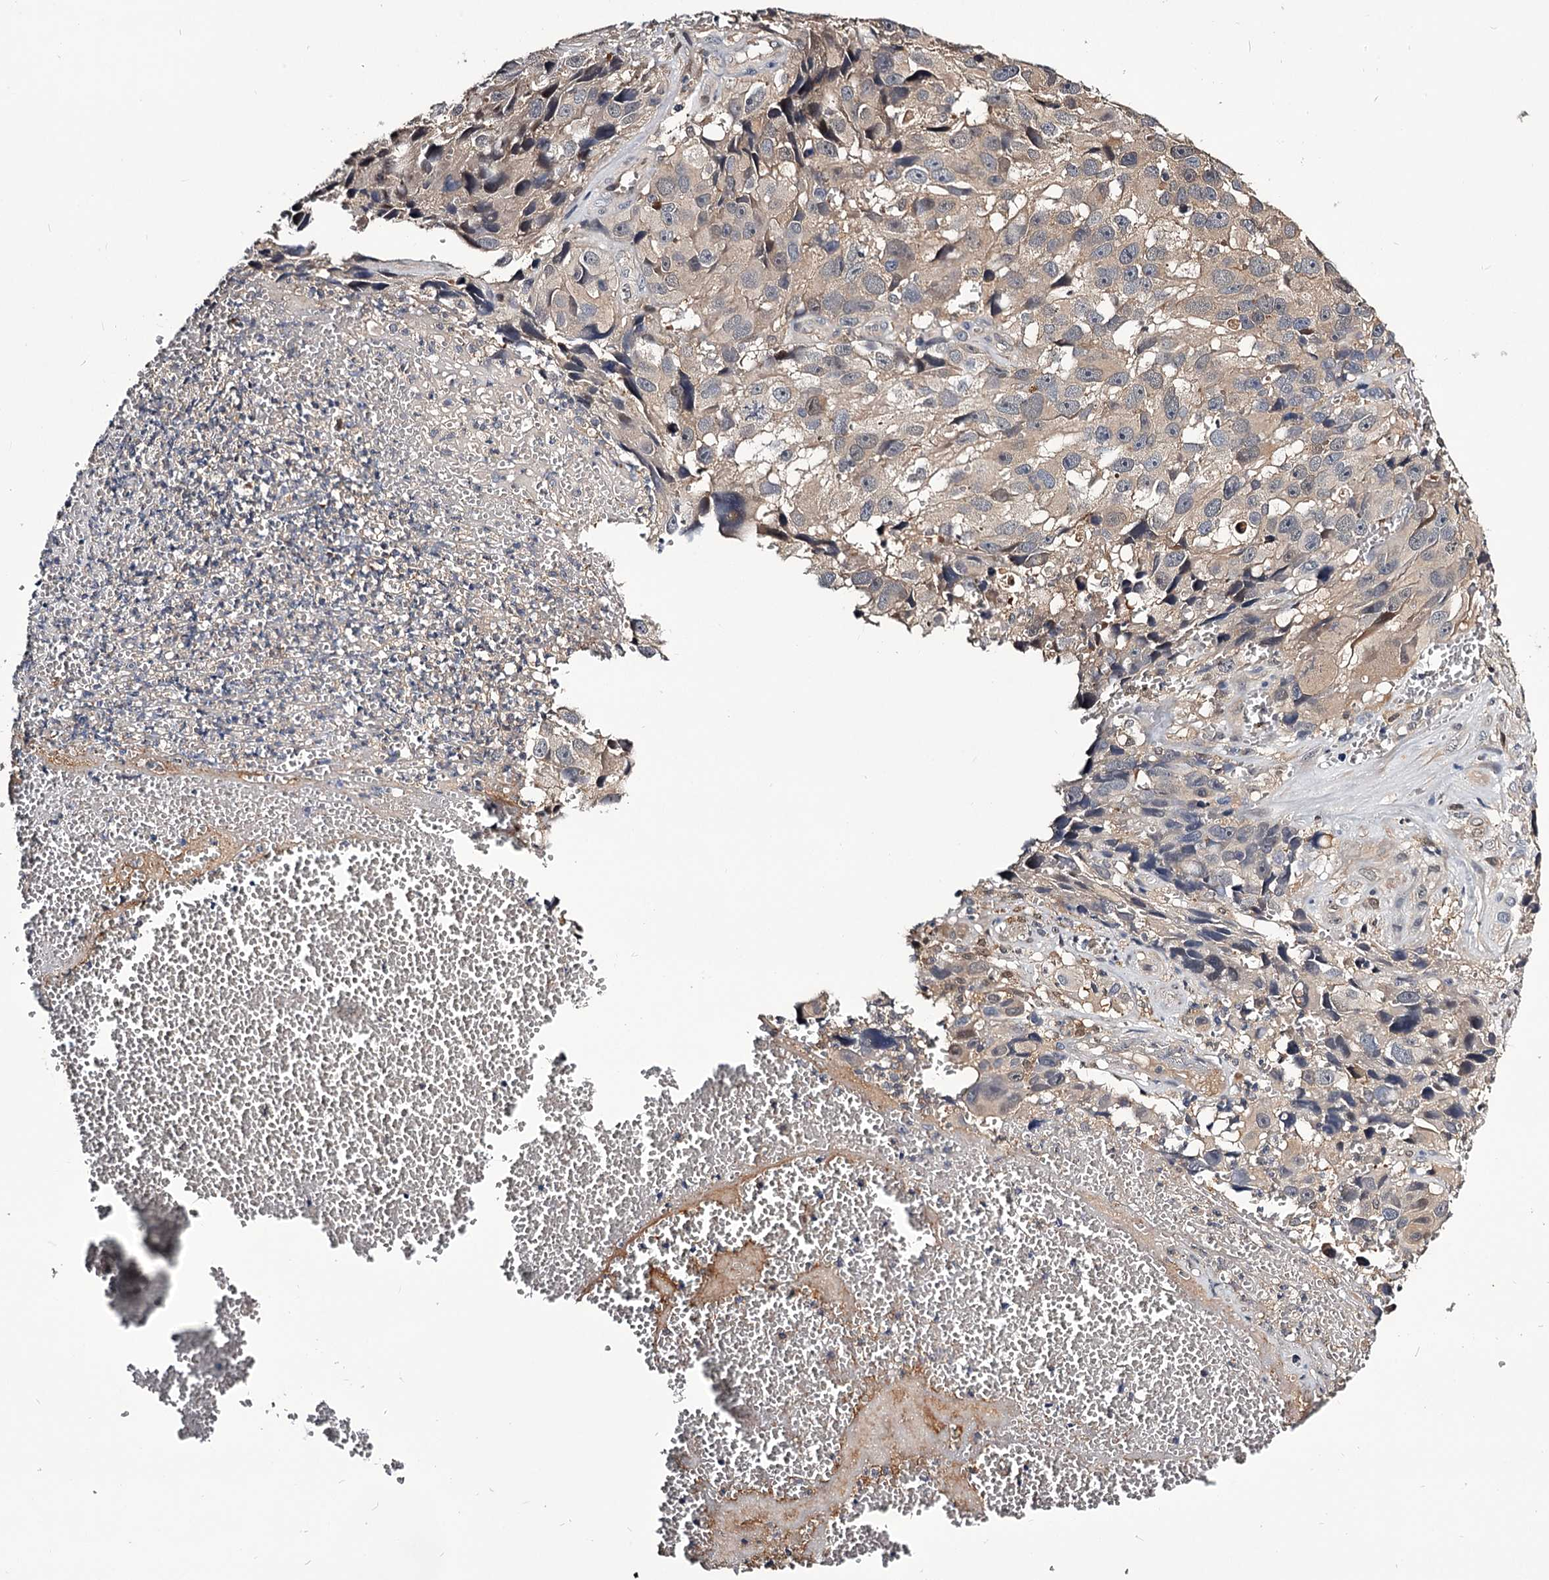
{"staining": {"intensity": "weak", "quantity": "<25%", "location": "cytoplasmic/membranous"}, "tissue": "melanoma", "cell_type": "Tumor cells", "image_type": "cancer", "snomed": [{"axis": "morphology", "description": "Malignant melanoma, NOS"}, {"axis": "topography", "description": "Skin"}], "caption": "IHC photomicrograph of neoplastic tissue: human malignant melanoma stained with DAB (3,3'-diaminobenzidine) exhibits no significant protein positivity in tumor cells.", "gene": "GSTO1", "patient": {"sex": "male", "age": 84}}